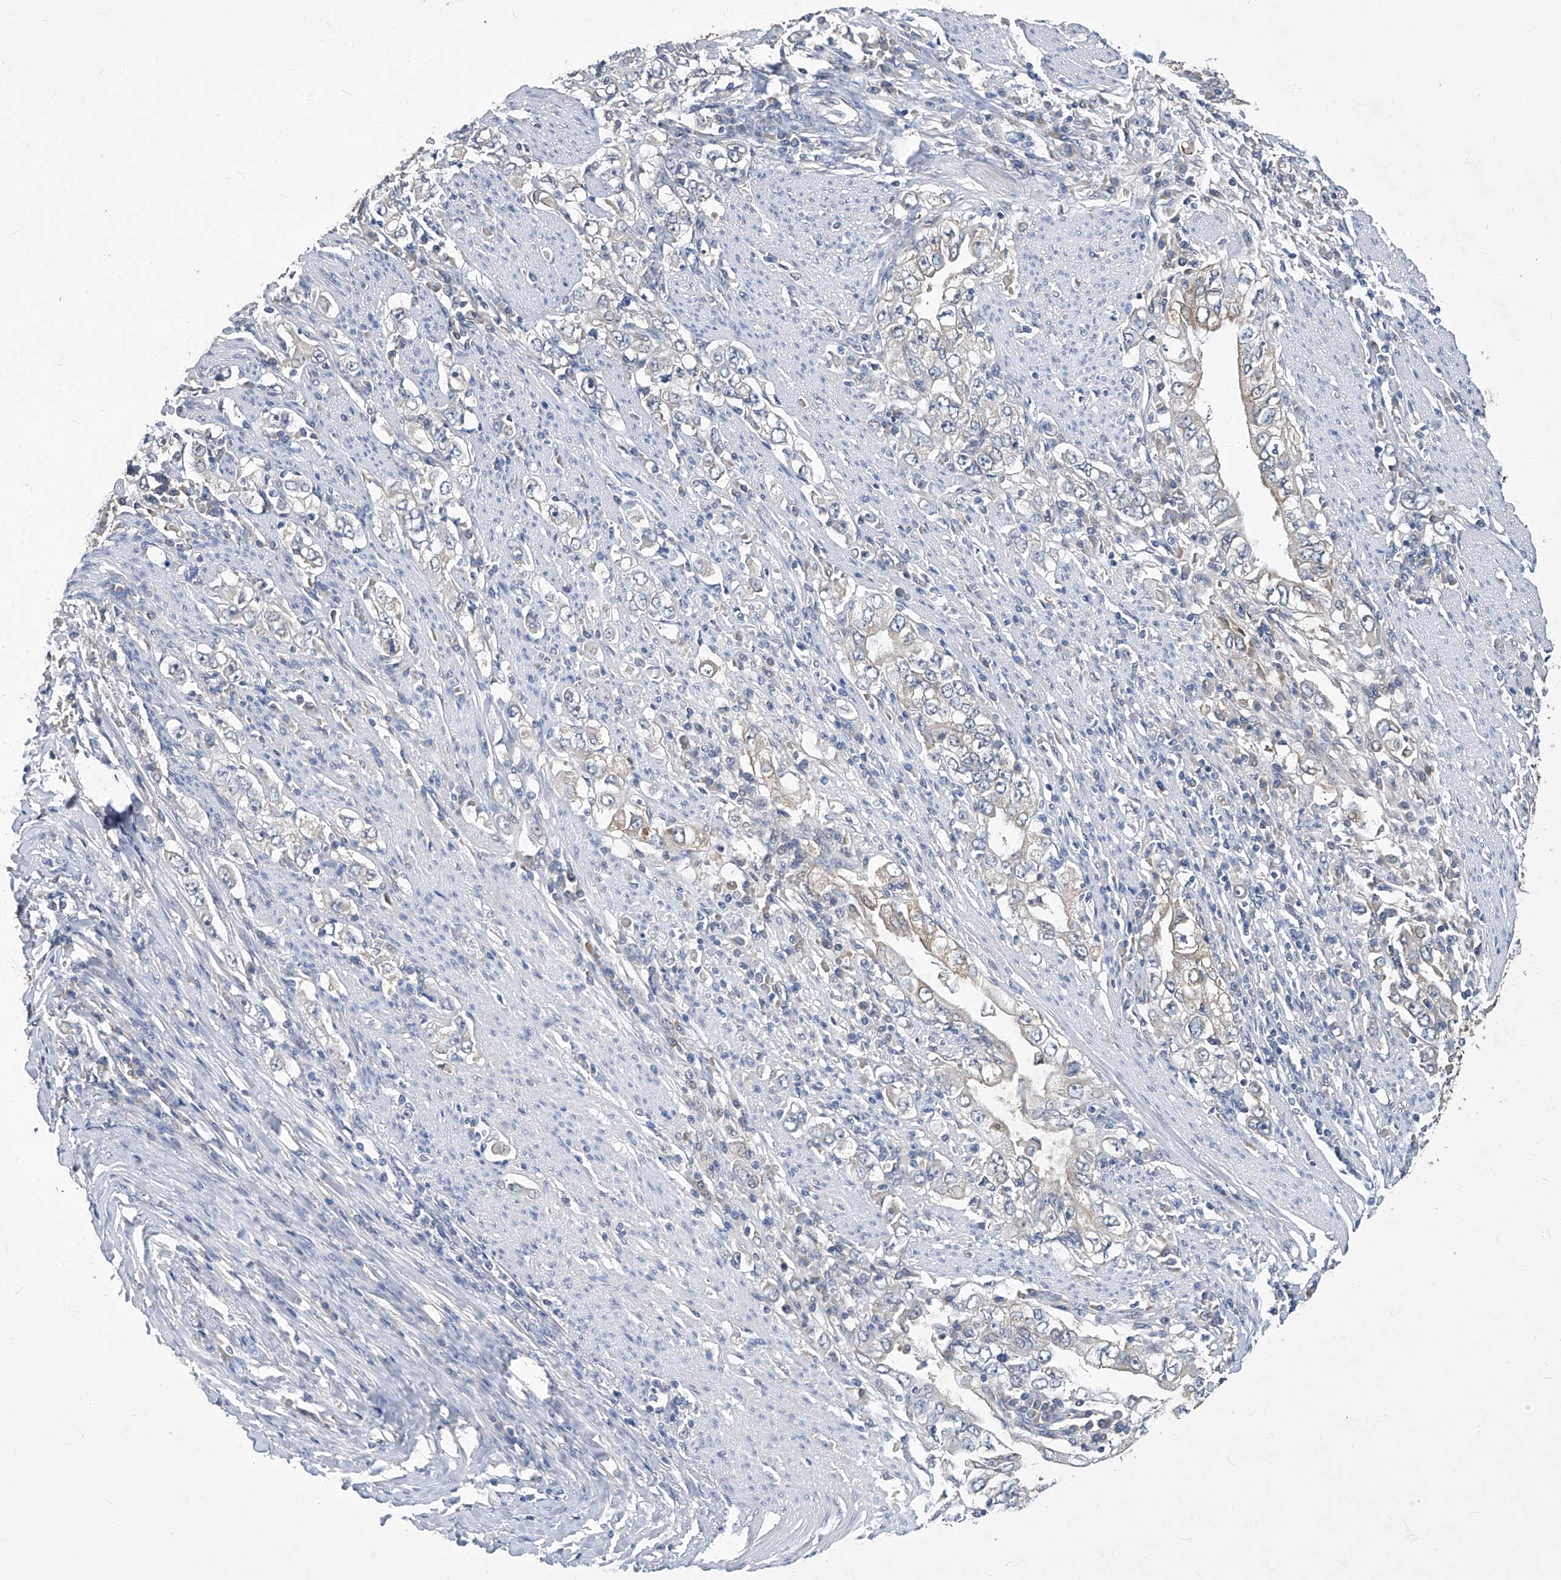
{"staining": {"intensity": "negative", "quantity": "none", "location": "none"}, "tissue": "stomach cancer", "cell_type": "Tumor cells", "image_type": "cancer", "snomed": [{"axis": "morphology", "description": "Adenocarcinoma, NOS"}, {"axis": "topography", "description": "Stomach, lower"}], "caption": "Tumor cells show no significant expression in stomach cancer. Brightfield microscopy of immunohistochemistry stained with DAB (3,3'-diaminobenzidine) (brown) and hematoxylin (blue), captured at high magnification.", "gene": "TGFBR1", "patient": {"sex": "female", "age": 72}}